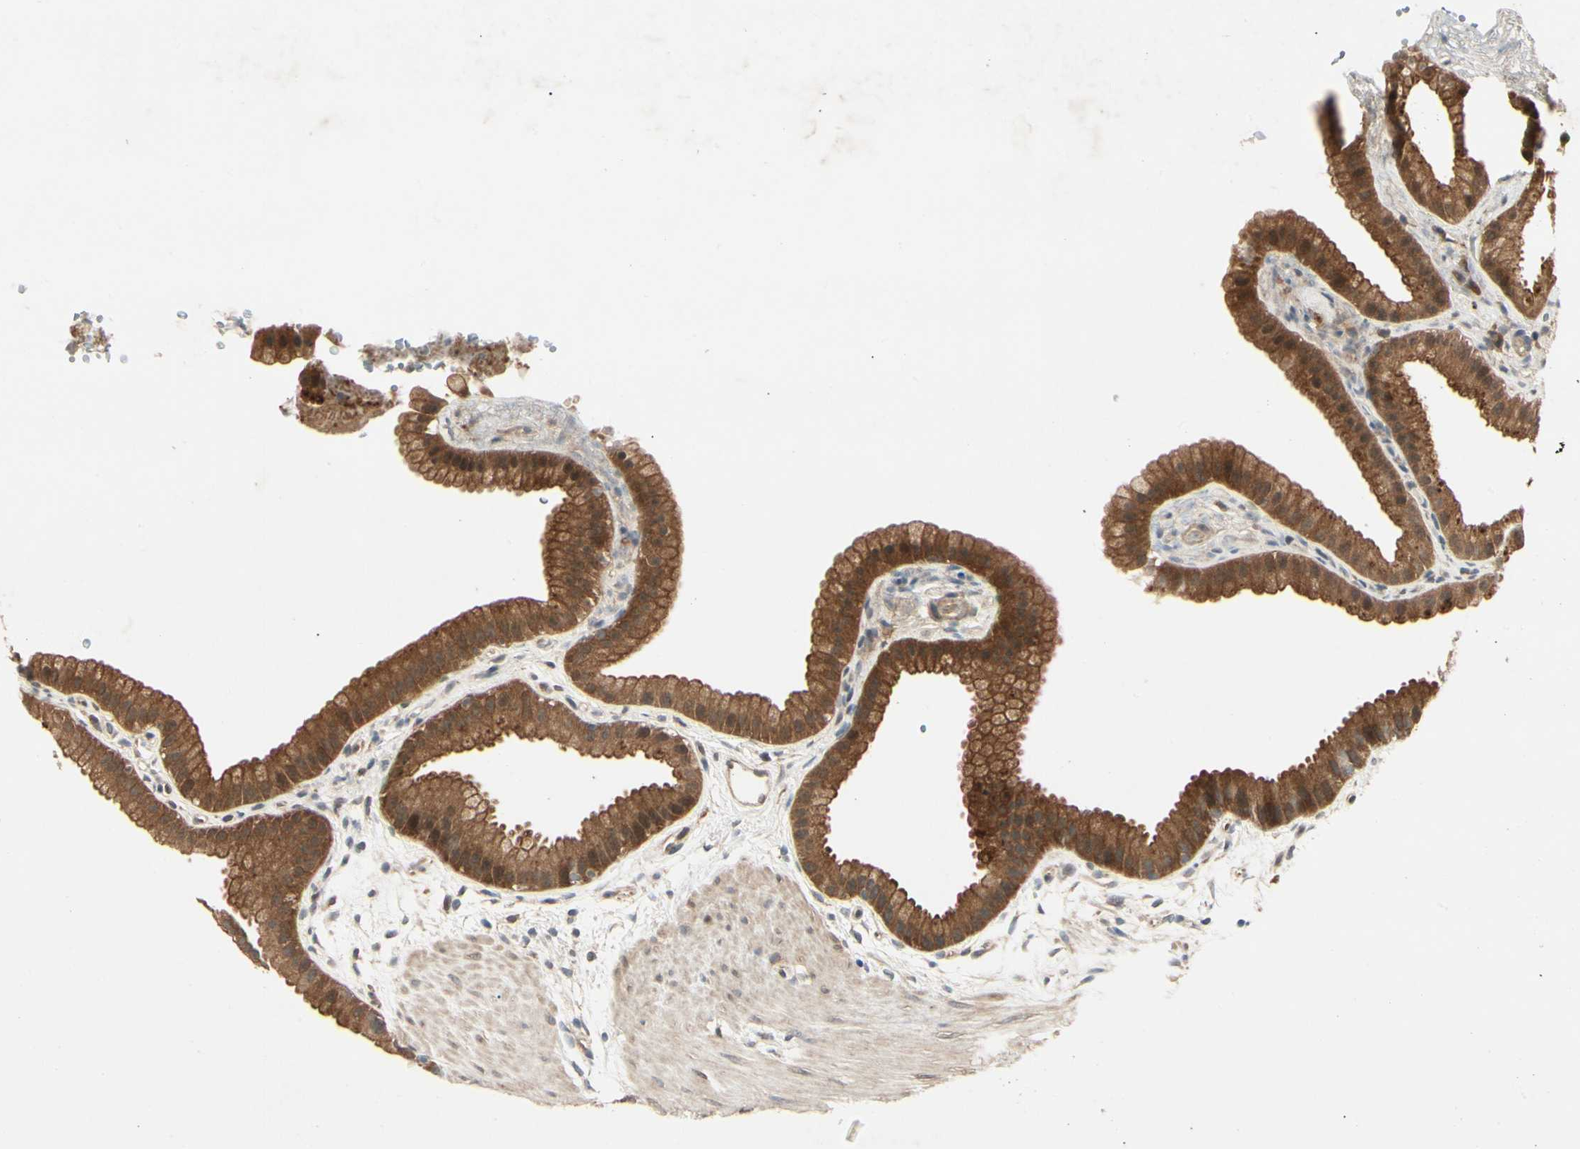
{"staining": {"intensity": "moderate", "quantity": ">75%", "location": "cytoplasmic/membranous"}, "tissue": "gallbladder", "cell_type": "Glandular cells", "image_type": "normal", "snomed": [{"axis": "morphology", "description": "Normal tissue, NOS"}, {"axis": "topography", "description": "Gallbladder"}], "caption": "The immunohistochemical stain labels moderate cytoplasmic/membranous expression in glandular cells of unremarkable gallbladder.", "gene": "RNF14", "patient": {"sex": "female", "age": 64}}